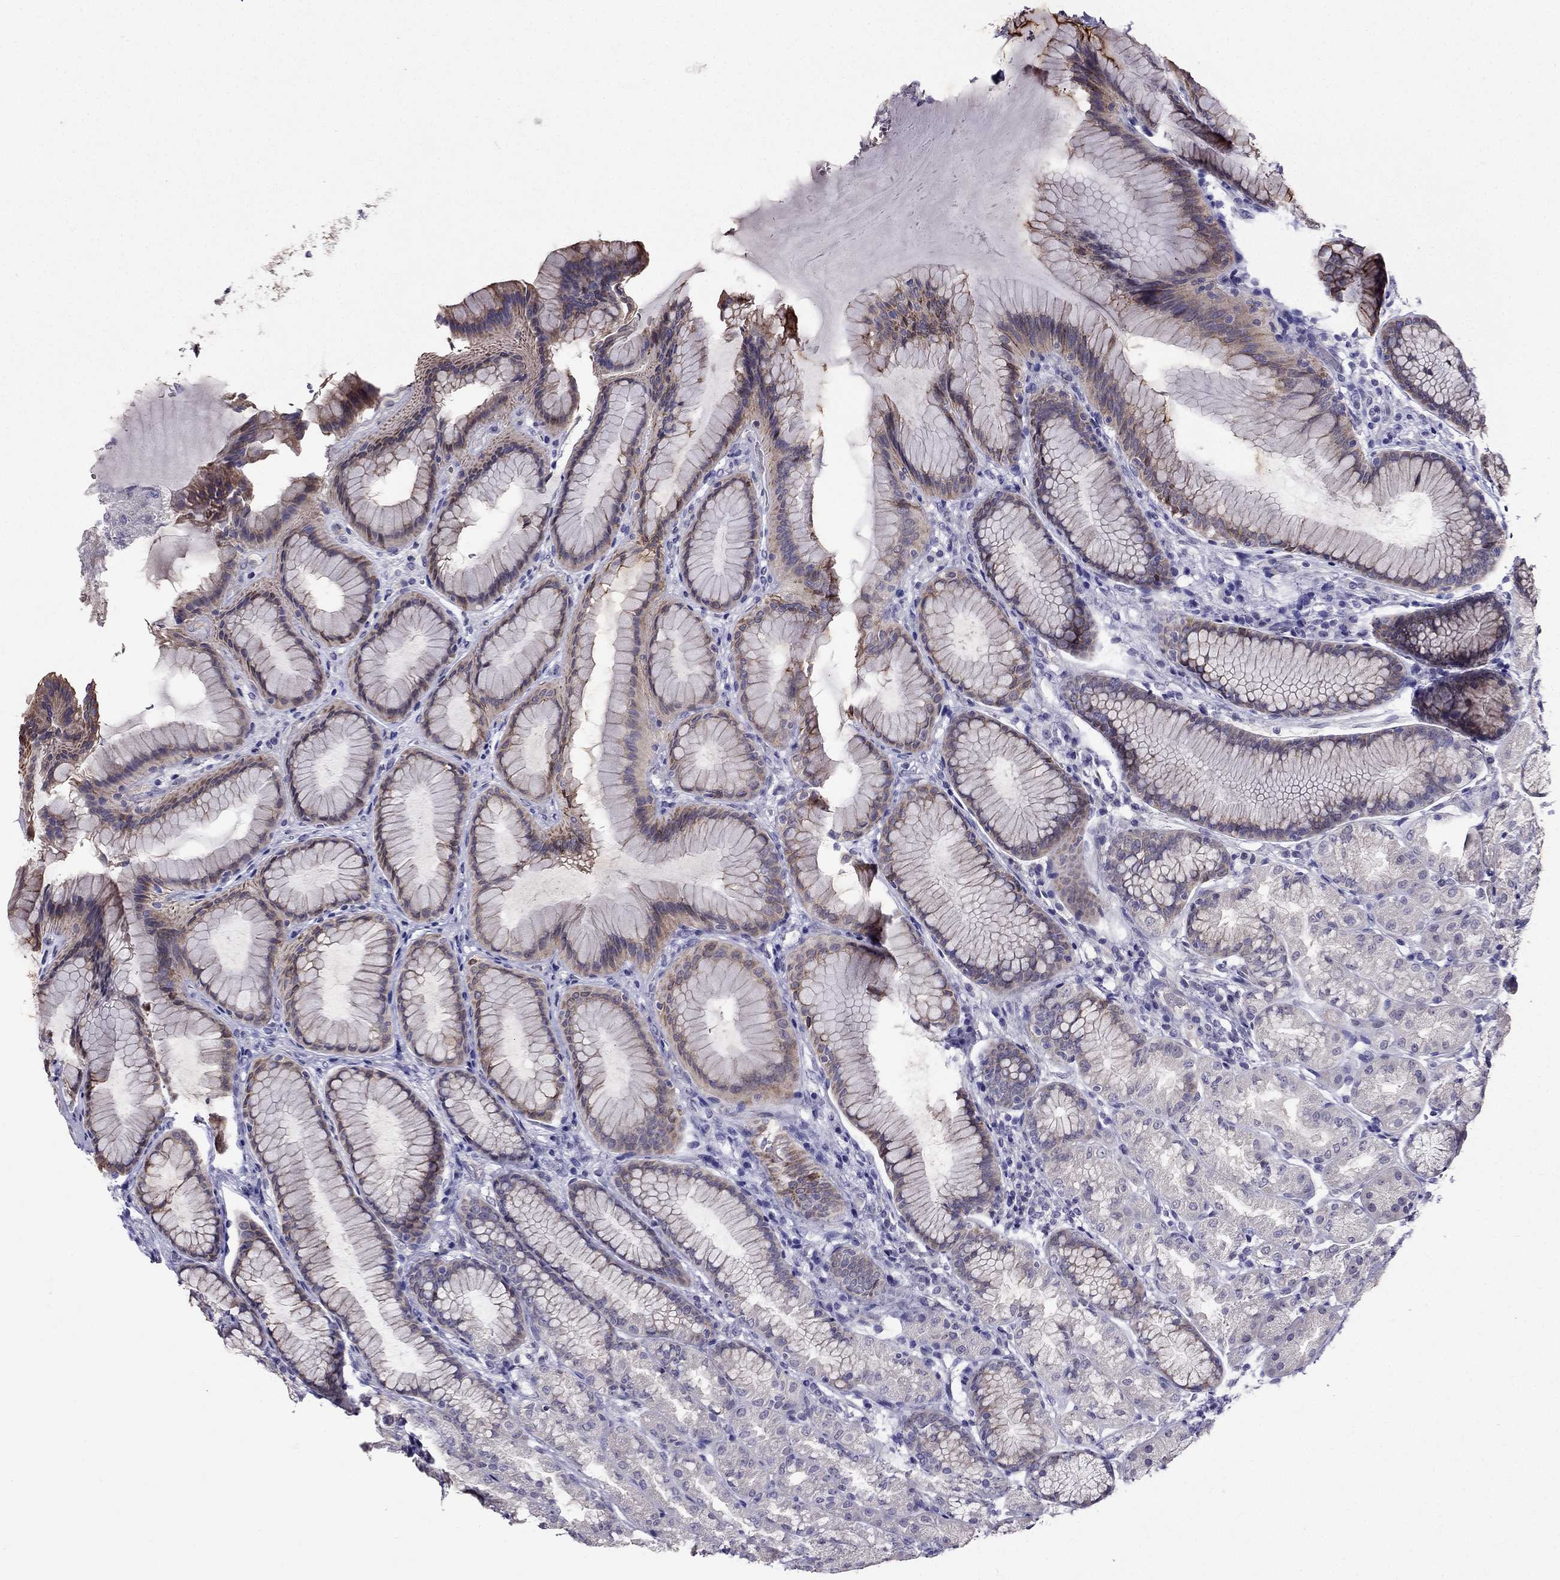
{"staining": {"intensity": "weak", "quantity": ">75%", "location": "cytoplasmic/membranous"}, "tissue": "stomach", "cell_type": "Glandular cells", "image_type": "normal", "snomed": [{"axis": "morphology", "description": "Normal tissue, NOS"}, {"axis": "morphology", "description": "Adenocarcinoma, NOS"}, {"axis": "topography", "description": "Stomach"}], "caption": "IHC image of unremarkable stomach: stomach stained using IHC displays low levels of weak protein expression localized specifically in the cytoplasmic/membranous of glandular cells, appearing as a cytoplasmic/membranous brown color.", "gene": "DUSP15", "patient": {"sex": "female", "age": 79}}